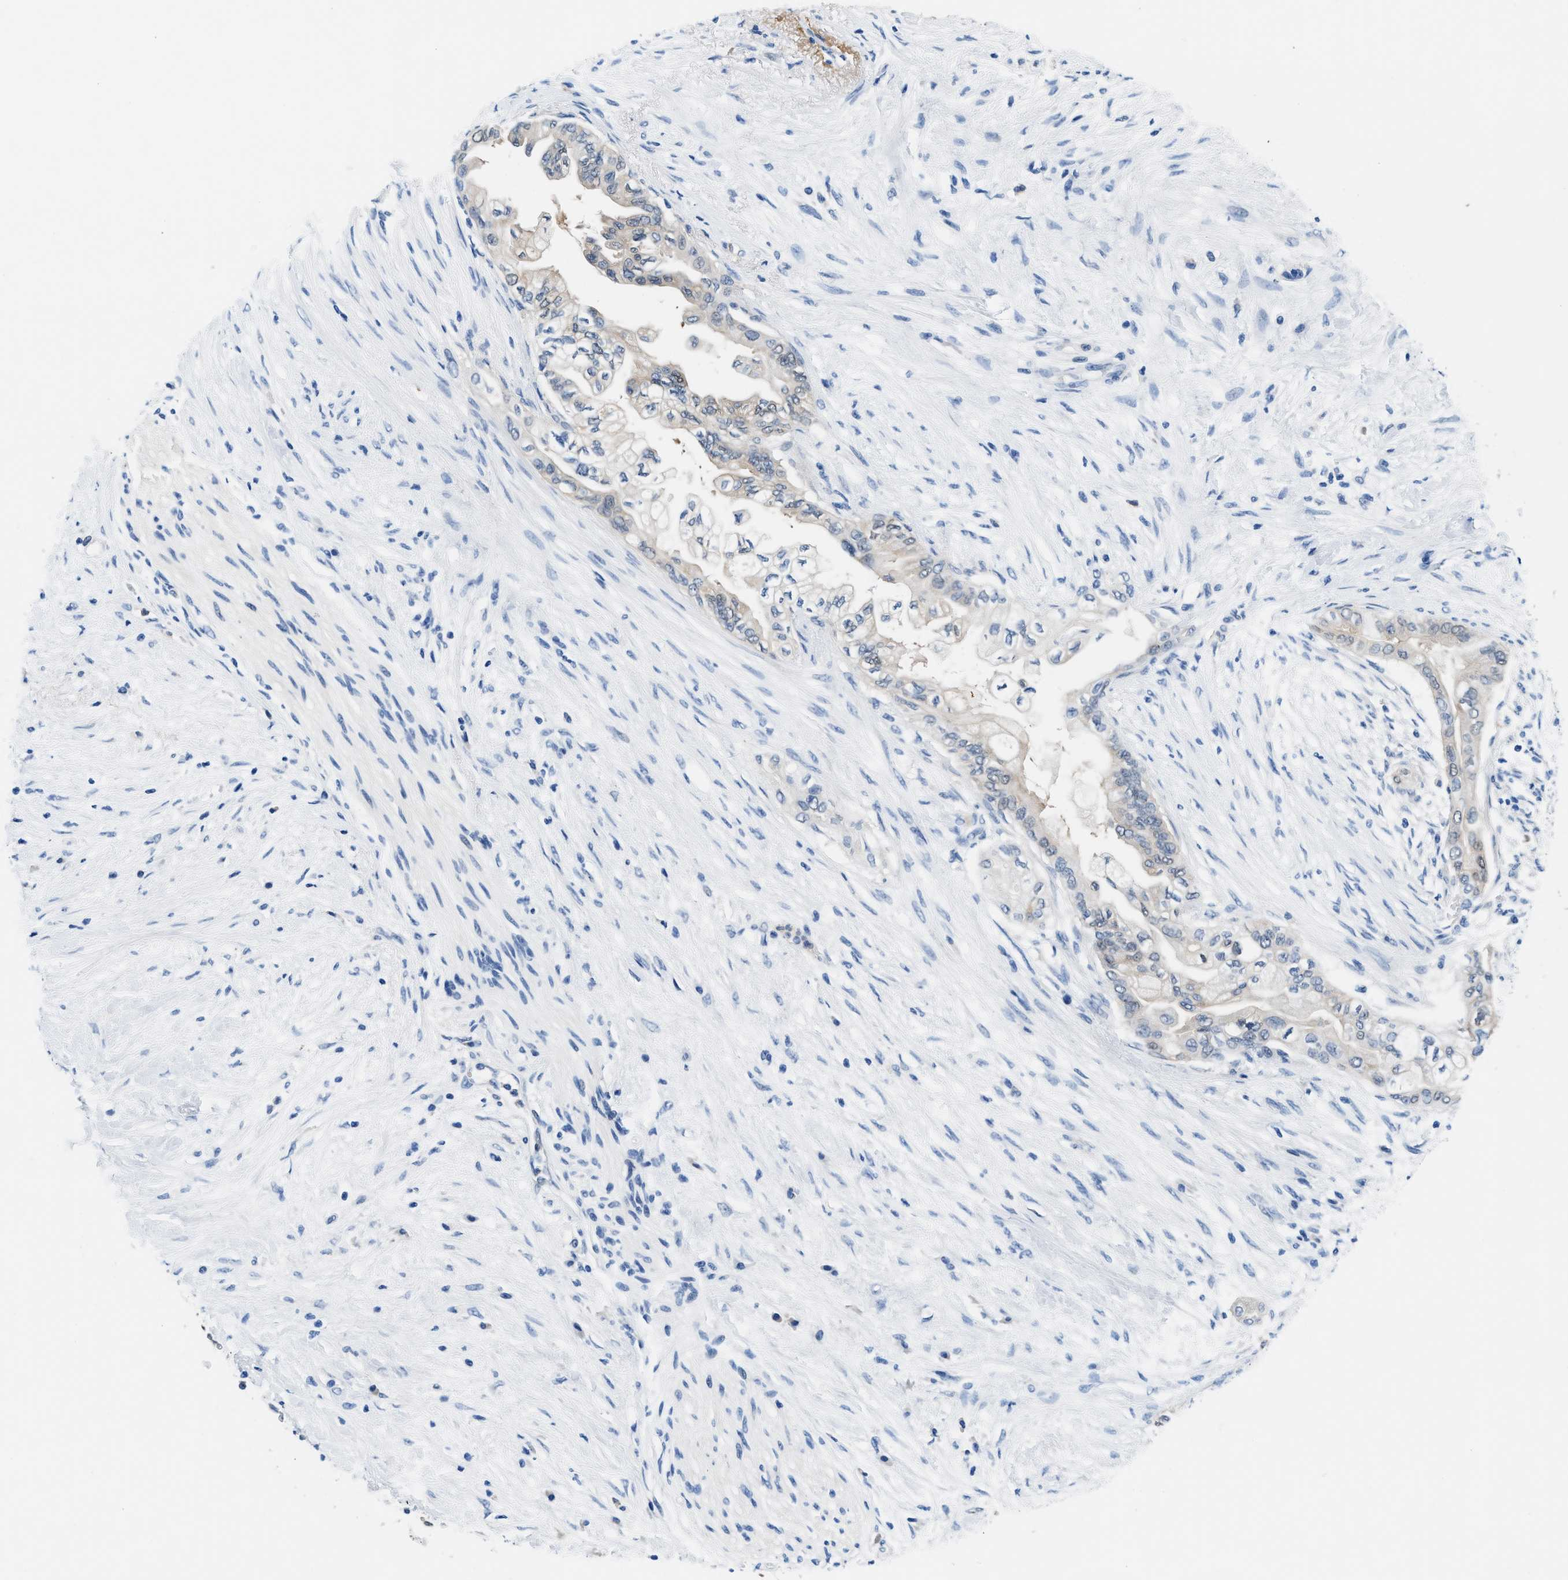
{"staining": {"intensity": "weak", "quantity": "<25%", "location": "cytoplasmic/membranous"}, "tissue": "pancreatic cancer", "cell_type": "Tumor cells", "image_type": "cancer", "snomed": [{"axis": "morphology", "description": "Normal tissue, NOS"}, {"axis": "morphology", "description": "Adenocarcinoma, NOS"}, {"axis": "topography", "description": "Pancreas"}, {"axis": "topography", "description": "Duodenum"}], "caption": "IHC micrograph of neoplastic tissue: human adenocarcinoma (pancreatic) stained with DAB (3,3'-diaminobenzidine) shows no significant protein expression in tumor cells.", "gene": "FADS6", "patient": {"sex": "female", "age": 60}}